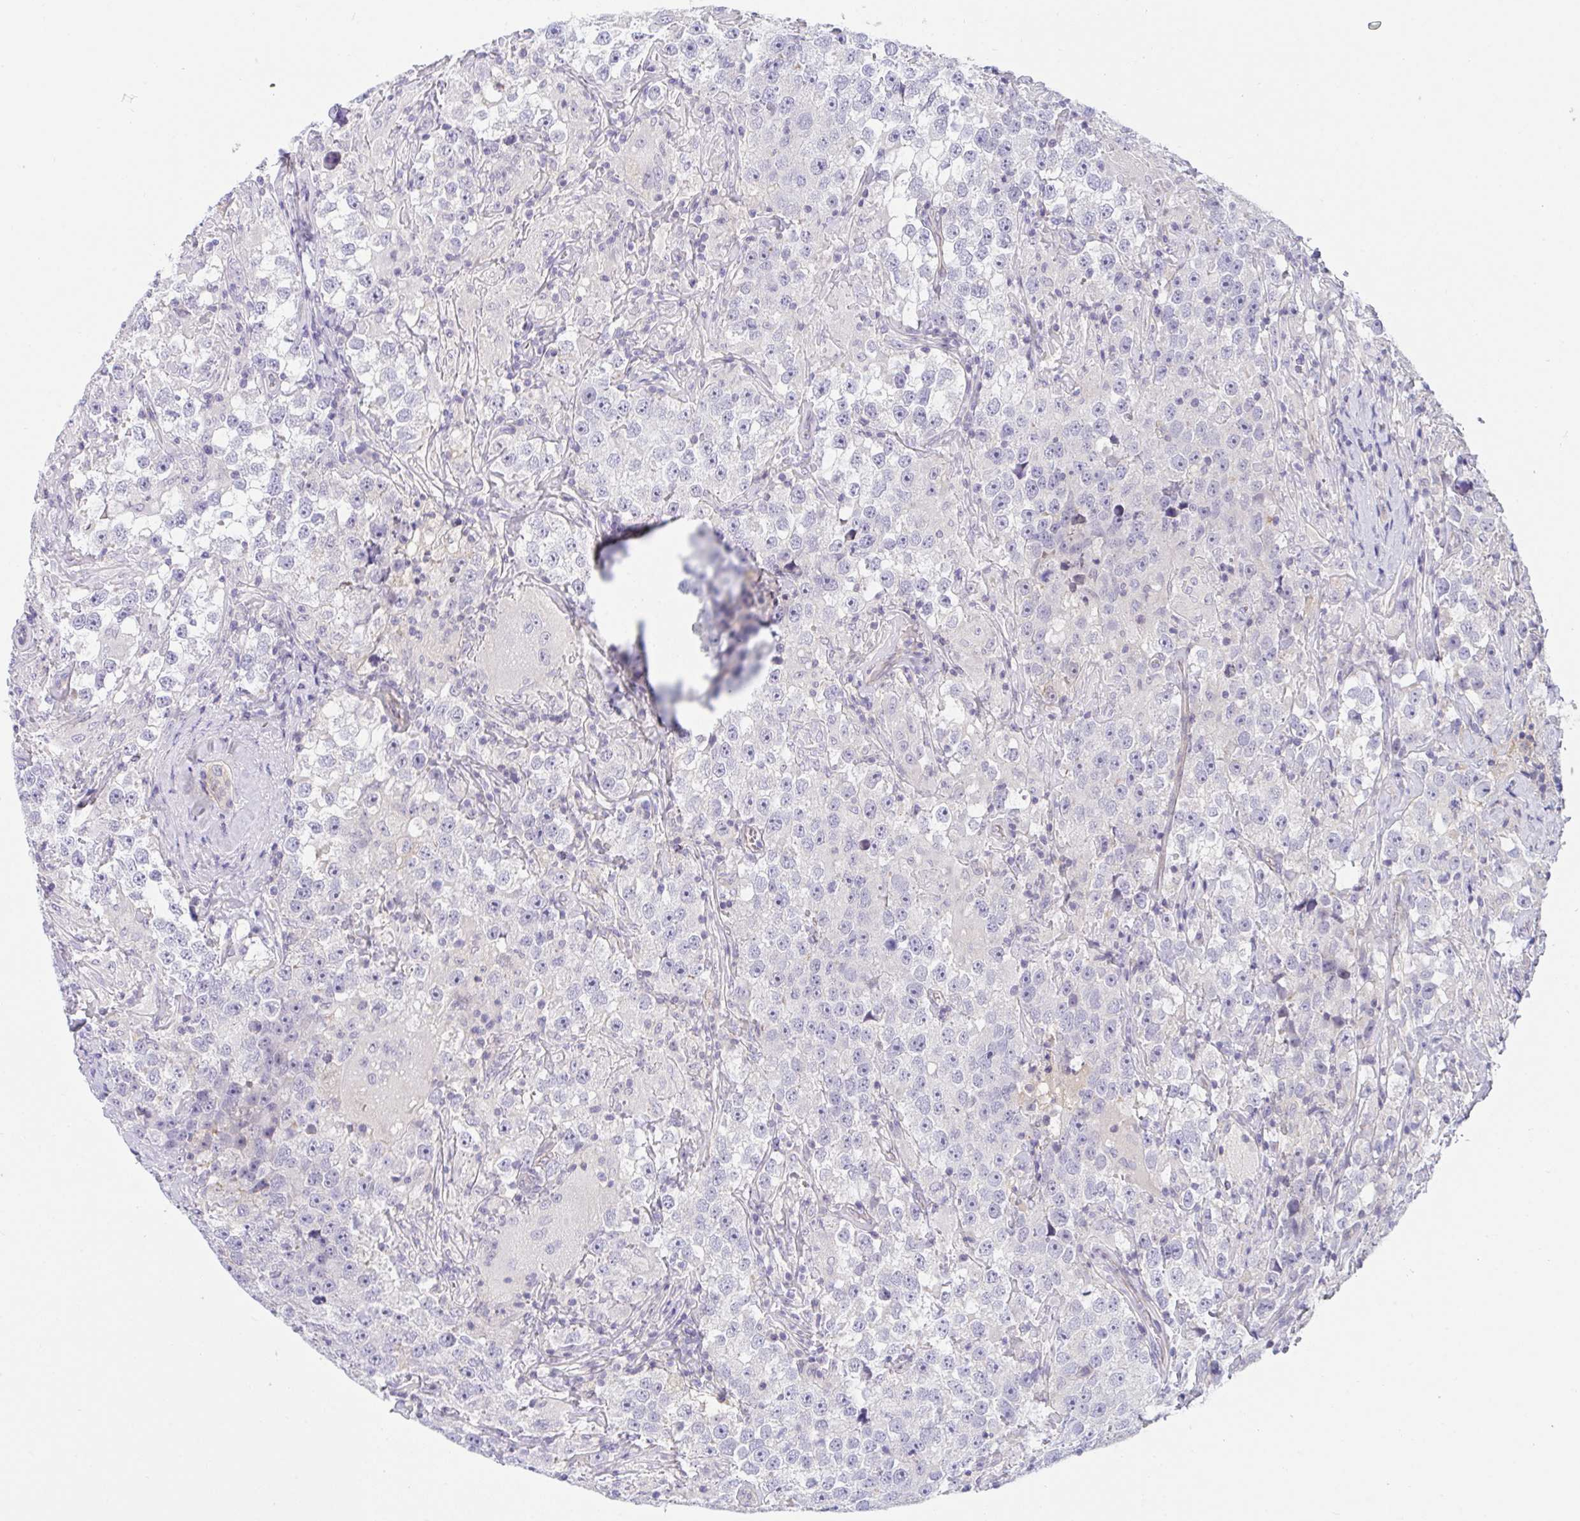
{"staining": {"intensity": "negative", "quantity": "none", "location": "none"}, "tissue": "testis cancer", "cell_type": "Tumor cells", "image_type": "cancer", "snomed": [{"axis": "morphology", "description": "Seminoma, NOS"}, {"axis": "topography", "description": "Testis"}], "caption": "A micrograph of testis seminoma stained for a protein demonstrates no brown staining in tumor cells. (DAB immunohistochemistry visualized using brightfield microscopy, high magnification).", "gene": "HOXD12", "patient": {"sex": "male", "age": 46}}